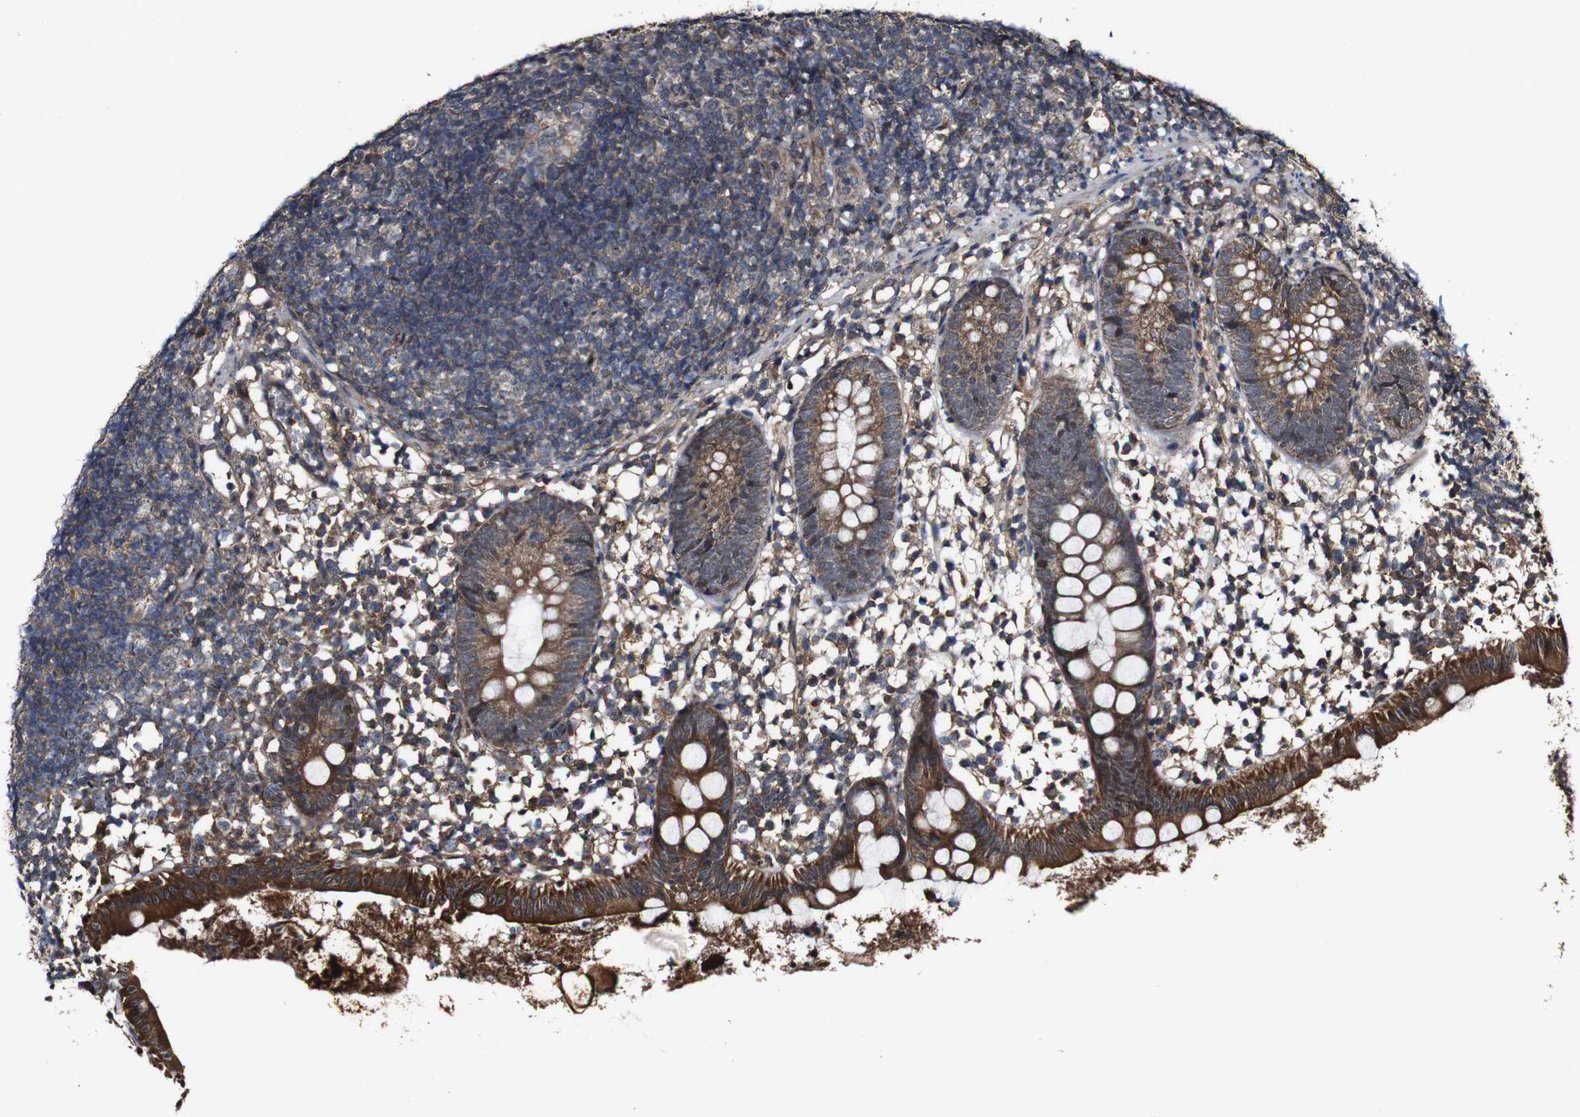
{"staining": {"intensity": "strong", "quantity": "25%-75%", "location": "cytoplasmic/membranous"}, "tissue": "appendix", "cell_type": "Glandular cells", "image_type": "normal", "snomed": [{"axis": "morphology", "description": "Normal tissue, NOS"}, {"axis": "topography", "description": "Appendix"}], "caption": "Immunohistochemistry (IHC) of benign human appendix shows high levels of strong cytoplasmic/membranous positivity in about 25%-75% of glandular cells. (IHC, brightfield microscopy, high magnification).", "gene": "BTN3A3", "patient": {"sex": "female", "age": 20}}